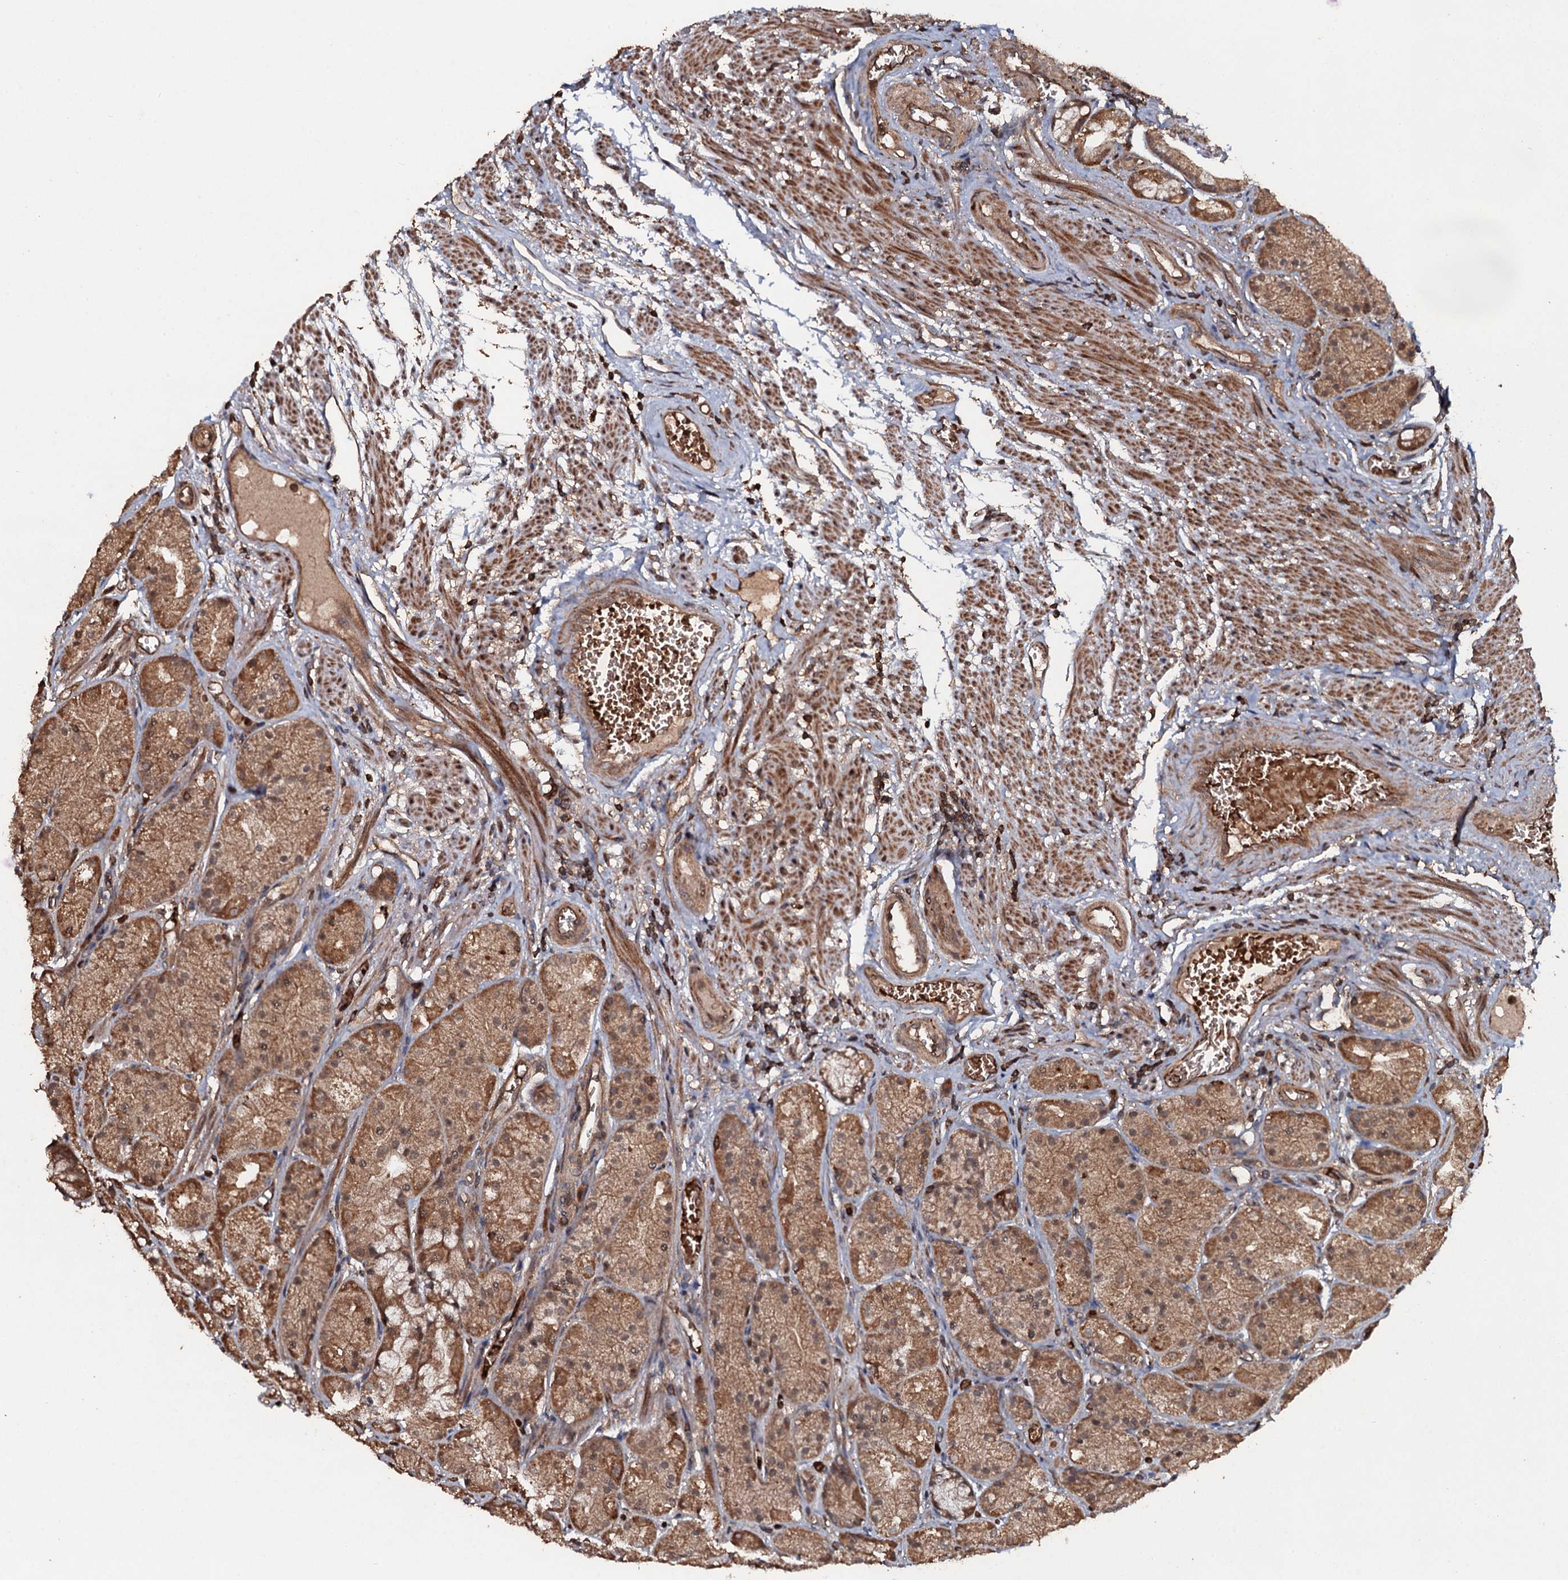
{"staining": {"intensity": "strong", "quantity": ">75%", "location": "cytoplasmic/membranous"}, "tissue": "stomach", "cell_type": "Glandular cells", "image_type": "normal", "snomed": [{"axis": "morphology", "description": "Normal tissue, NOS"}, {"axis": "topography", "description": "Stomach, upper"}], "caption": "A histopathology image of human stomach stained for a protein reveals strong cytoplasmic/membranous brown staining in glandular cells. (Stains: DAB in brown, nuclei in blue, Microscopy: brightfield microscopy at high magnification).", "gene": "ADGRG3", "patient": {"sex": "male", "age": 72}}